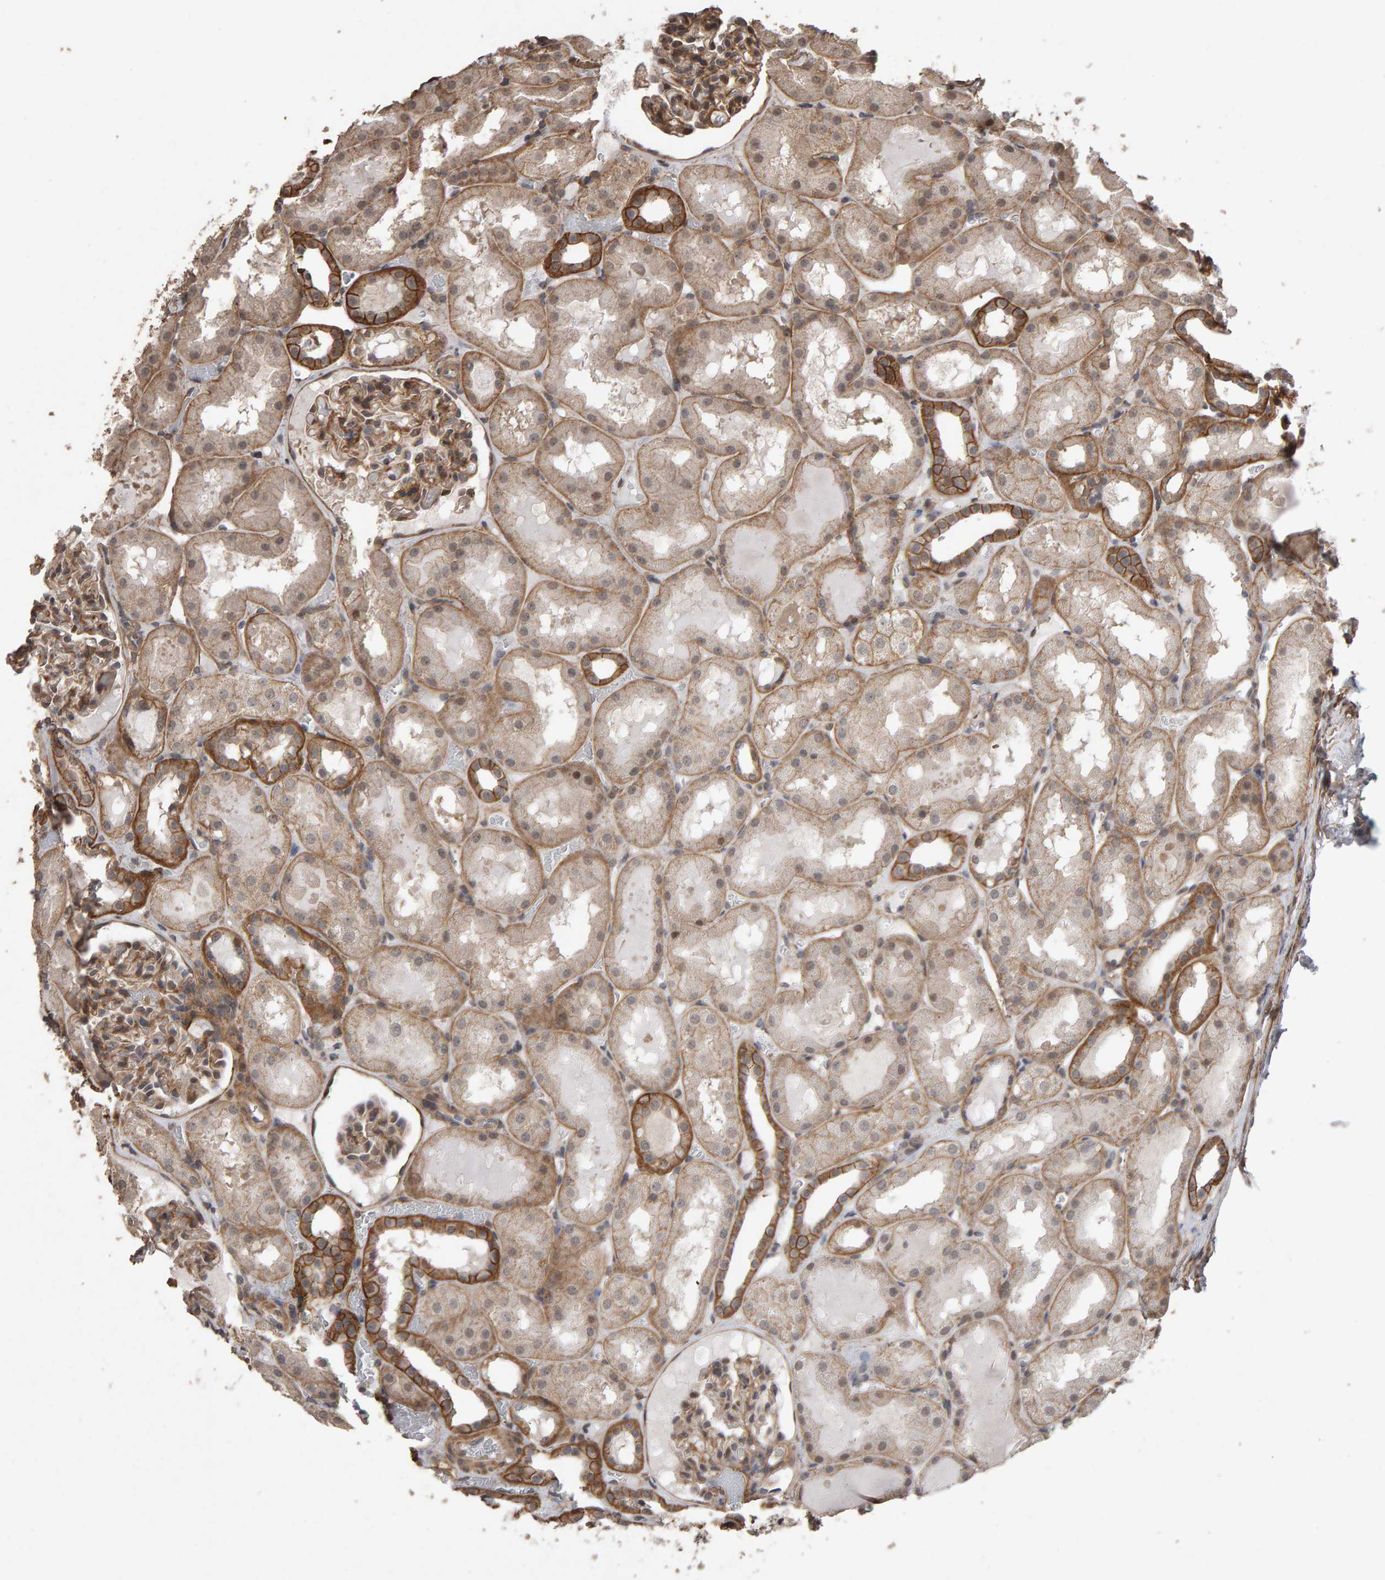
{"staining": {"intensity": "moderate", "quantity": ">75%", "location": "cytoplasmic/membranous"}, "tissue": "kidney", "cell_type": "Cells in glomeruli", "image_type": "normal", "snomed": [{"axis": "morphology", "description": "Normal tissue, NOS"}, {"axis": "topography", "description": "Kidney"}, {"axis": "topography", "description": "Urinary bladder"}], "caption": "Moderate cytoplasmic/membranous staining is seen in about >75% of cells in glomeruli in unremarkable kidney. (Stains: DAB (3,3'-diaminobenzidine) in brown, nuclei in blue, Microscopy: brightfield microscopy at high magnification).", "gene": "SCRIB", "patient": {"sex": "male", "age": 16}}